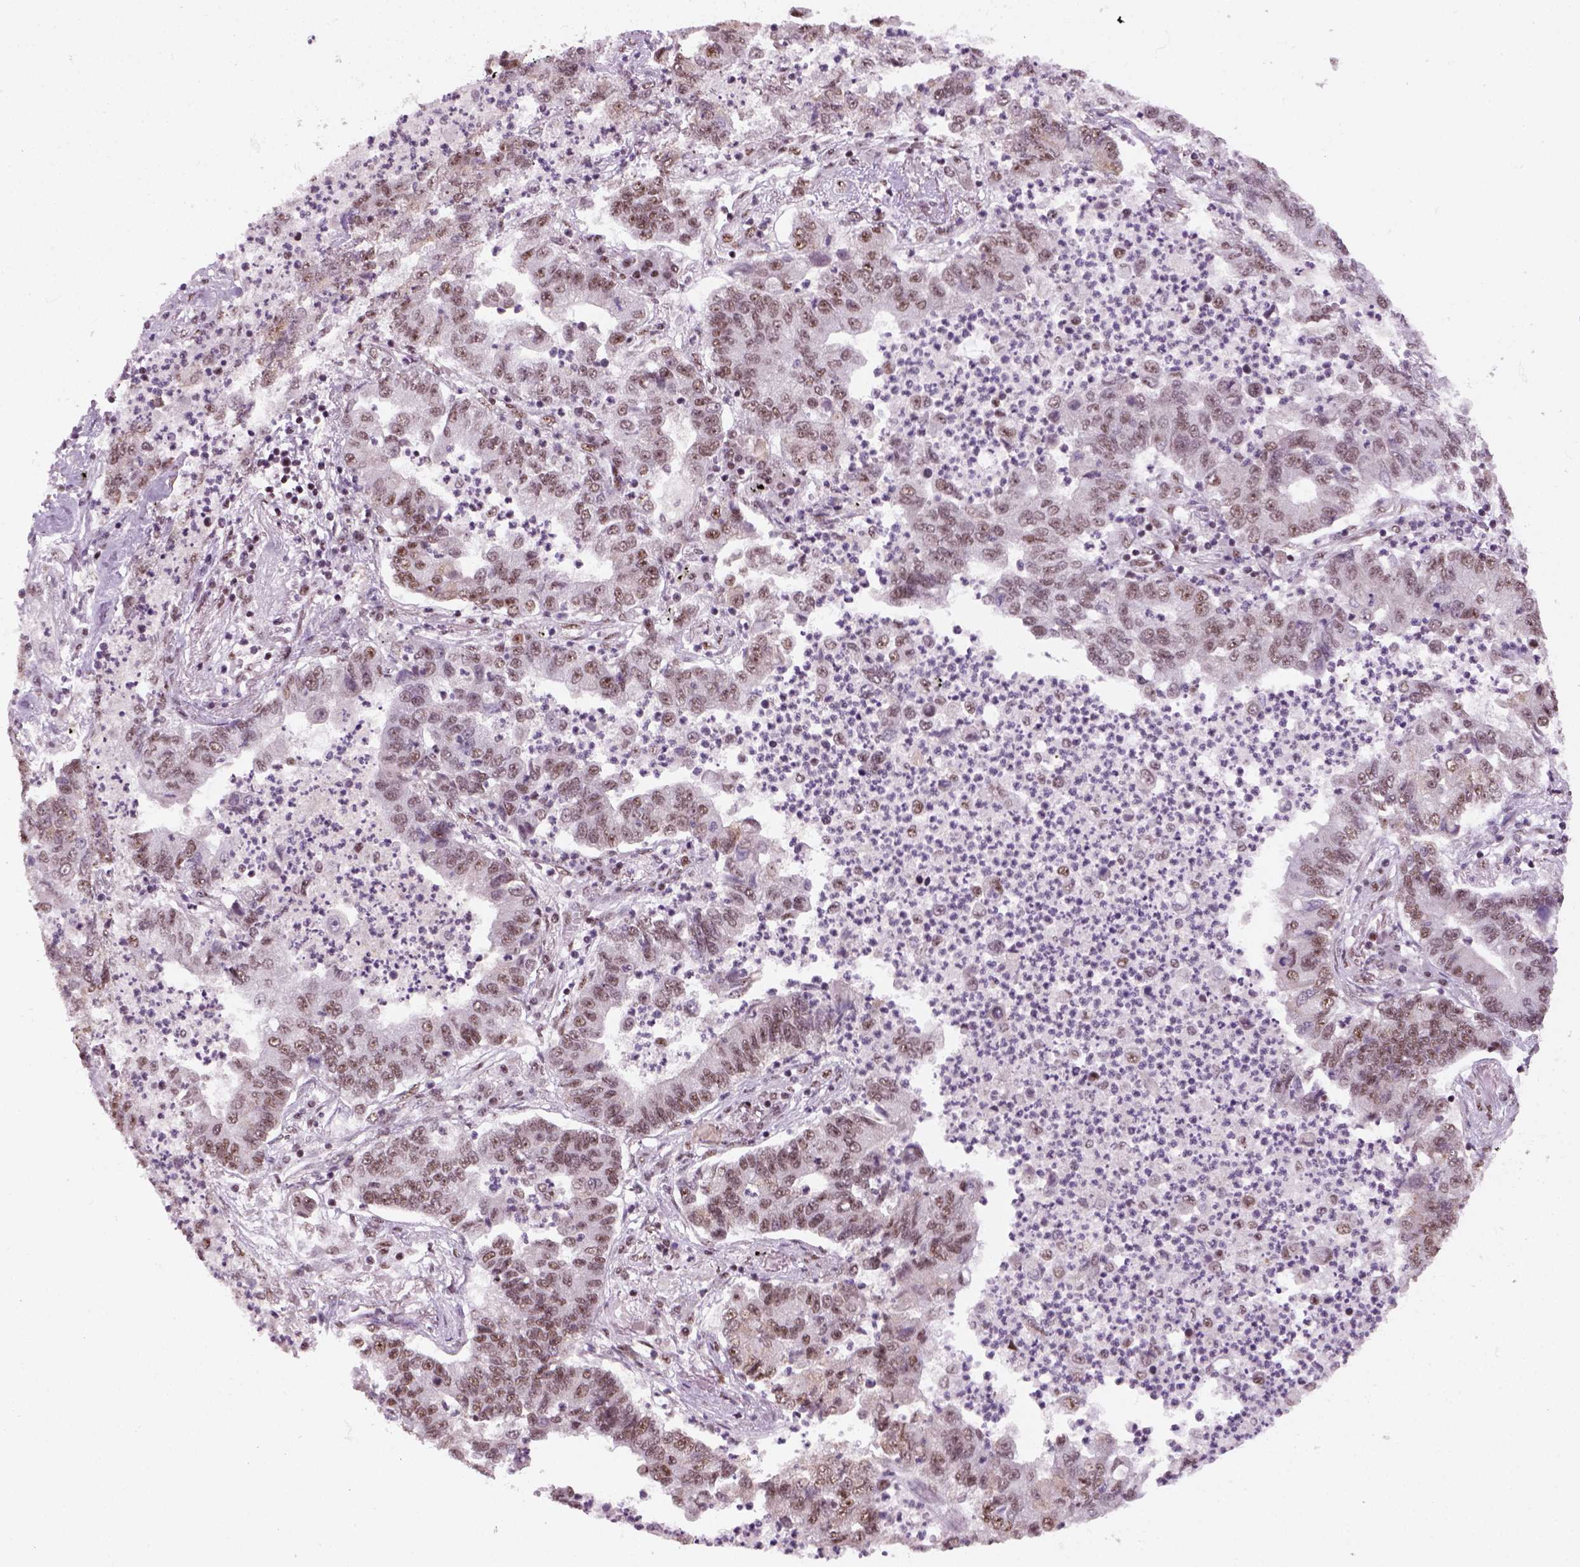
{"staining": {"intensity": "weak", "quantity": ">75%", "location": "nuclear"}, "tissue": "lung cancer", "cell_type": "Tumor cells", "image_type": "cancer", "snomed": [{"axis": "morphology", "description": "Adenocarcinoma, NOS"}, {"axis": "topography", "description": "Lung"}], "caption": "IHC micrograph of neoplastic tissue: human lung adenocarcinoma stained using immunohistochemistry reveals low levels of weak protein expression localized specifically in the nuclear of tumor cells, appearing as a nuclear brown color.", "gene": "GTF2F1", "patient": {"sex": "female", "age": 57}}